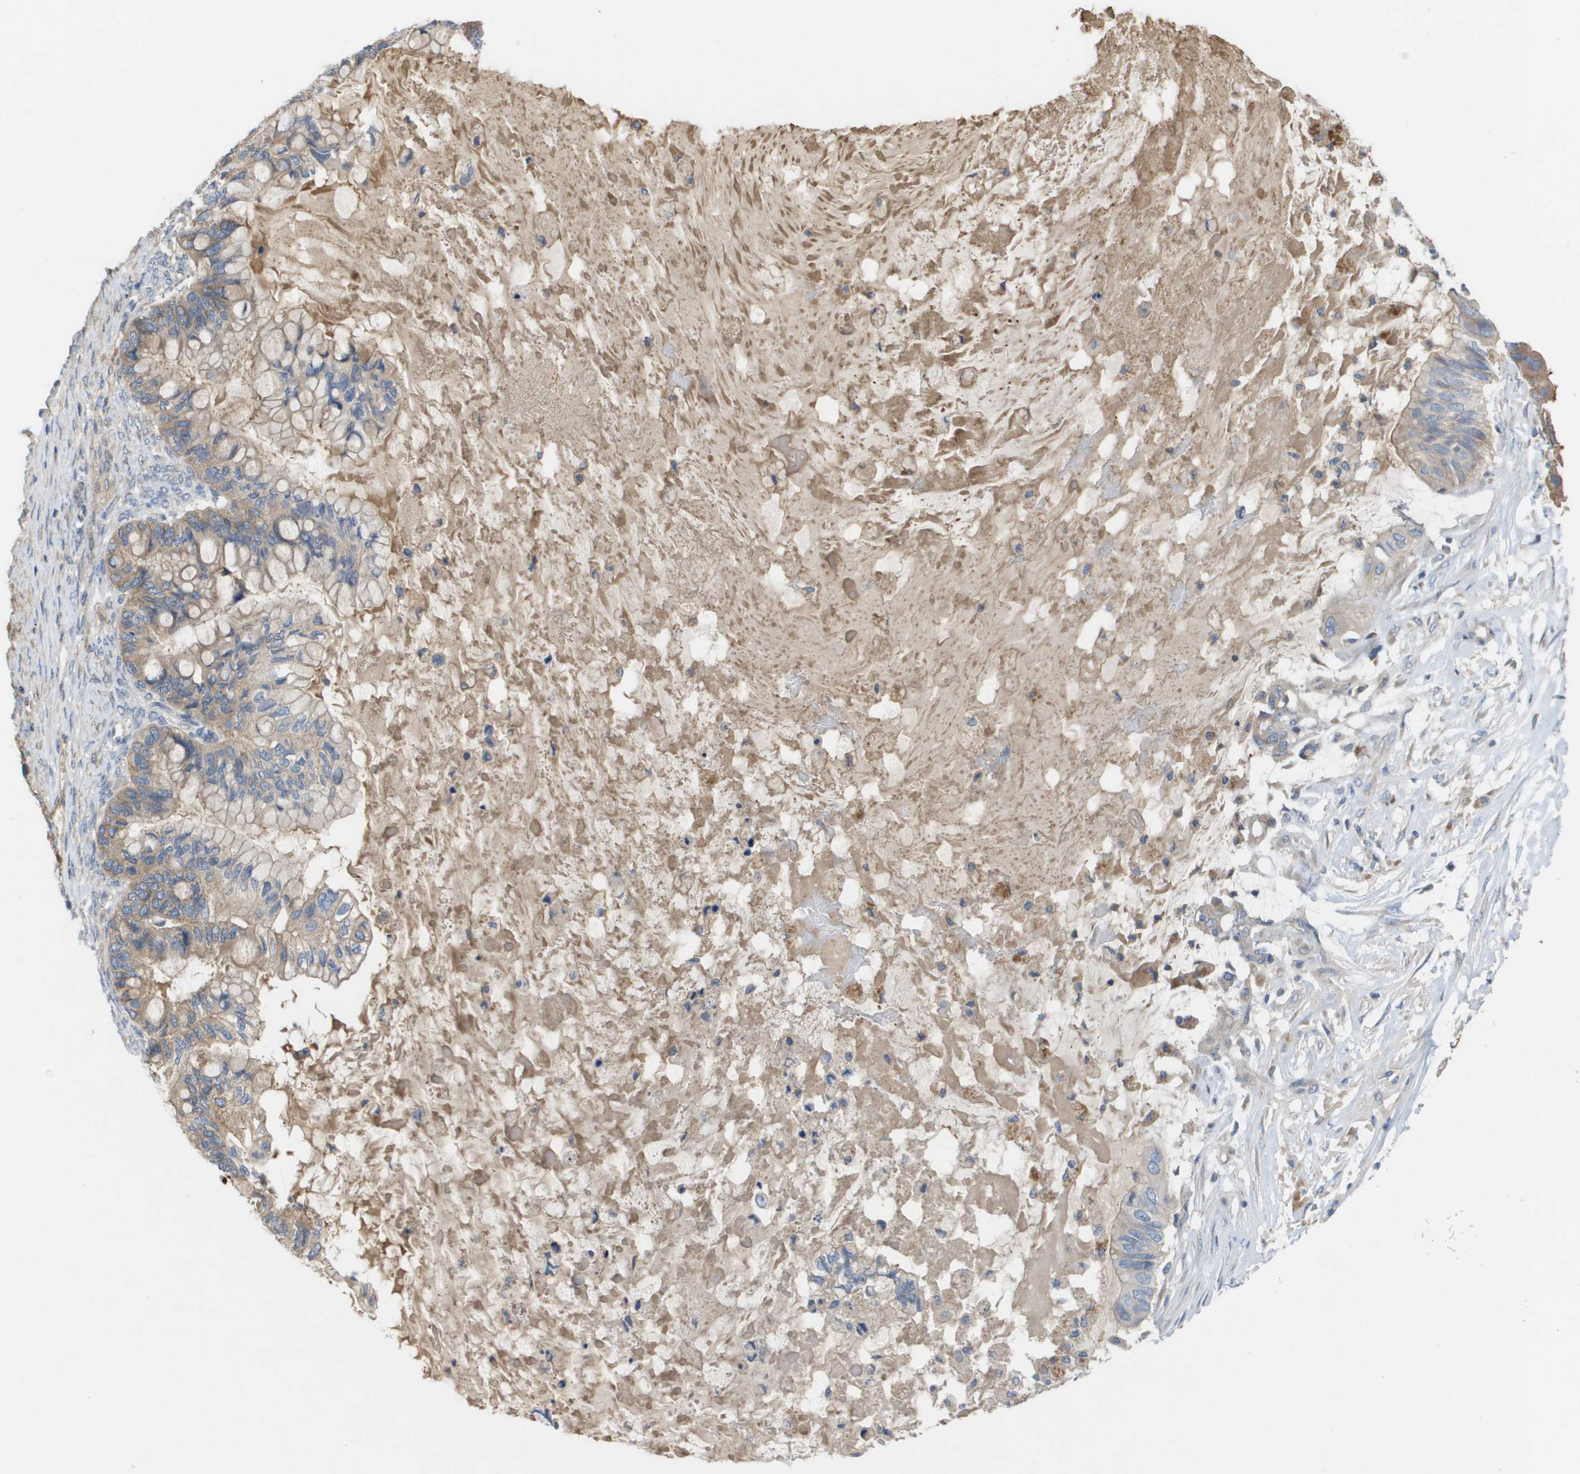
{"staining": {"intensity": "weak", "quantity": ">75%", "location": "cytoplasmic/membranous"}, "tissue": "ovarian cancer", "cell_type": "Tumor cells", "image_type": "cancer", "snomed": [{"axis": "morphology", "description": "Cystadenocarcinoma, mucinous, NOS"}, {"axis": "topography", "description": "Ovary"}], "caption": "Tumor cells exhibit weak cytoplasmic/membranous expression in approximately >75% of cells in mucinous cystadenocarcinoma (ovarian).", "gene": "UBA5", "patient": {"sex": "female", "age": 80}}